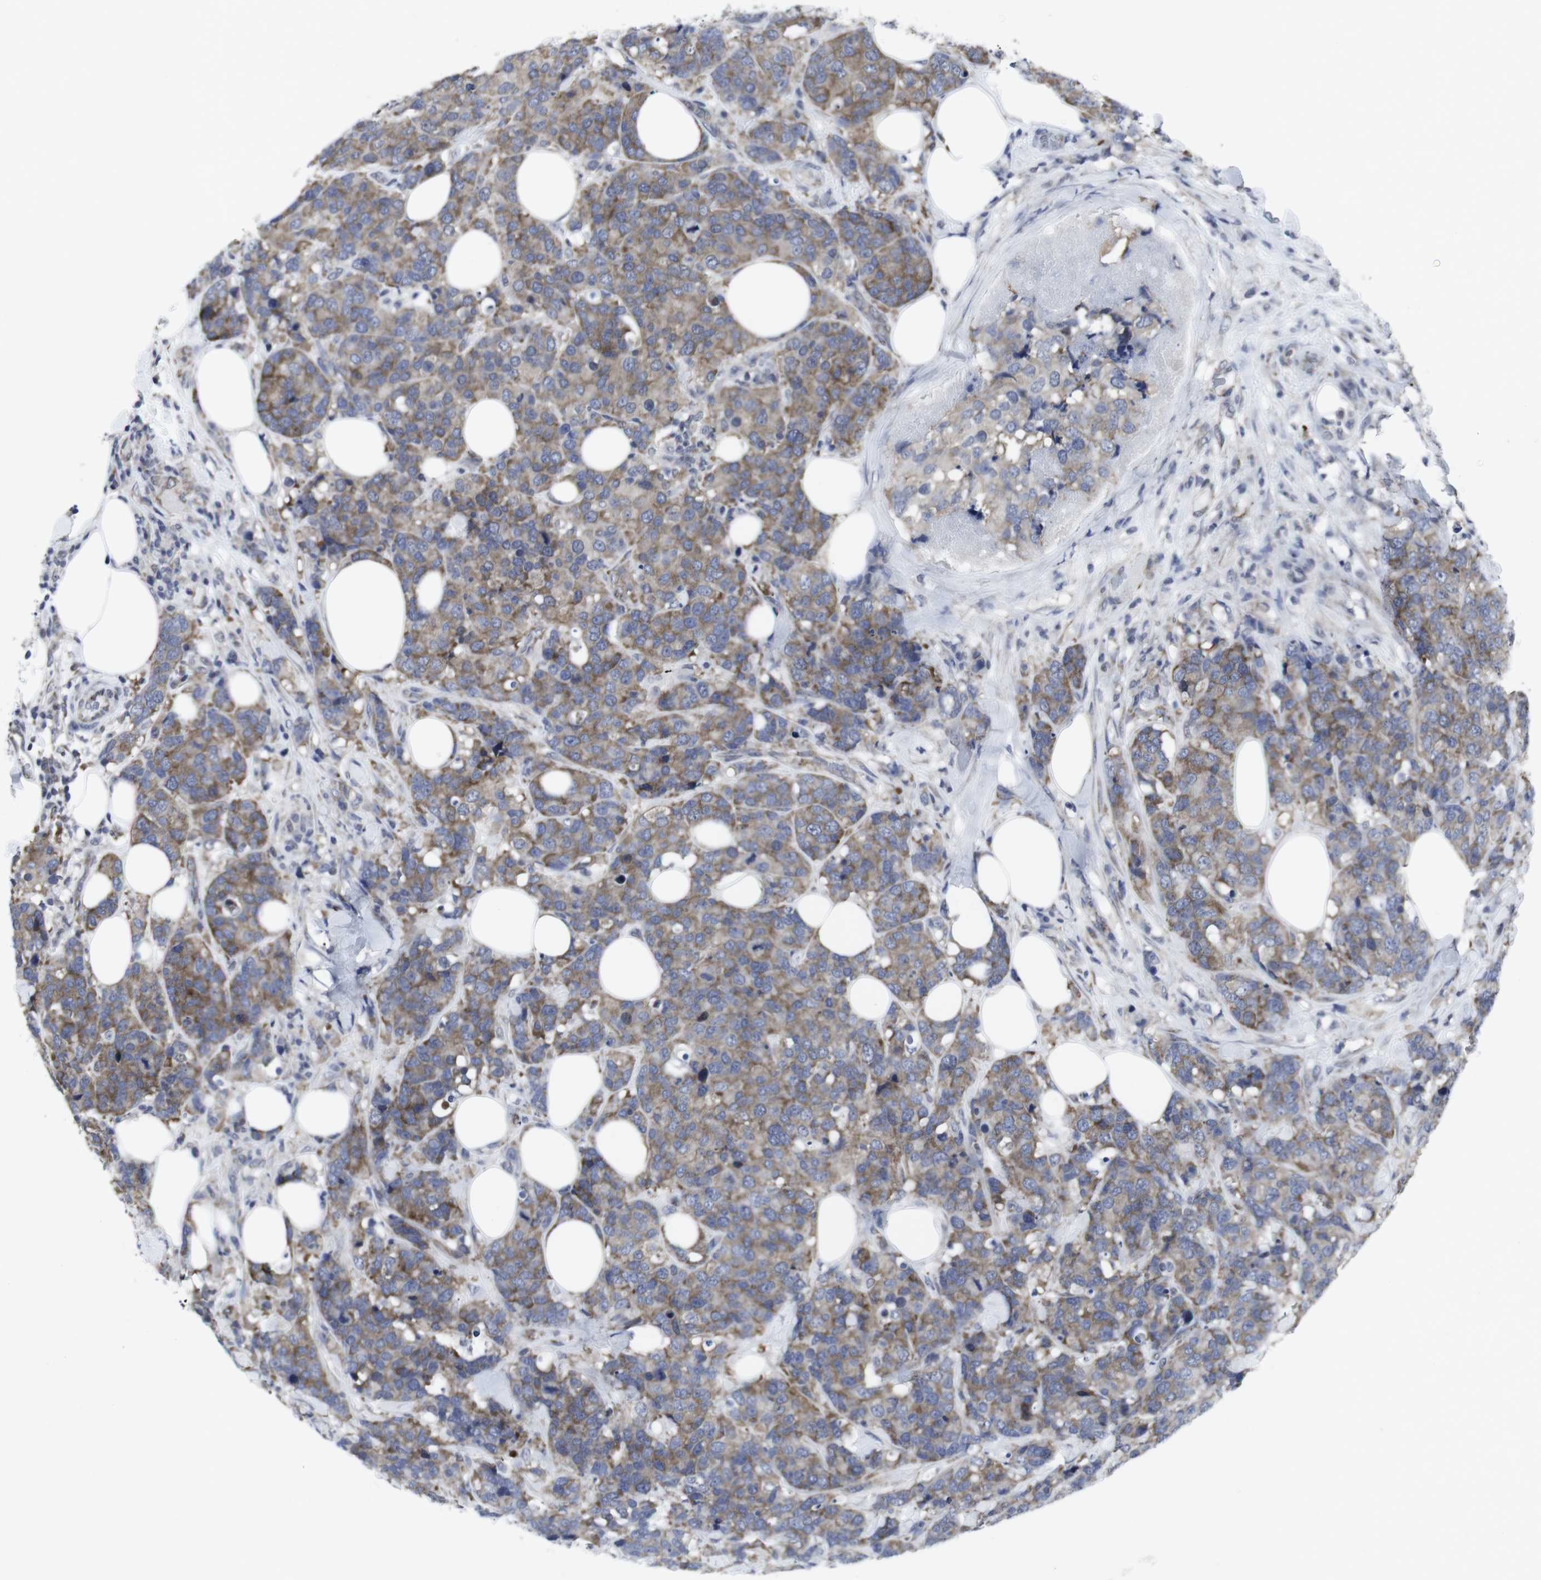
{"staining": {"intensity": "moderate", "quantity": ">75%", "location": "cytoplasmic/membranous"}, "tissue": "breast cancer", "cell_type": "Tumor cells", "image_type": "cancer", "snomed": [{"axis": "morphology", "description": "Lobular carcinoma"}, {"axis": "topography", "description": "Breast"}], "caption": "Immunohistochemistry (DAB) staining of breast cancer (lobular carcinoma) demonstrates moderate cytoplasmic/membranous protein positivity in about >75% of tumor cells. The staining was performed using DAB to visualize the protein expression in brown, while the nuclei were stained in blue with hematoxylin (Magnification: 20x).", "gene": "GEMIN2", "patient": {"sex": "female", "age": 59}}